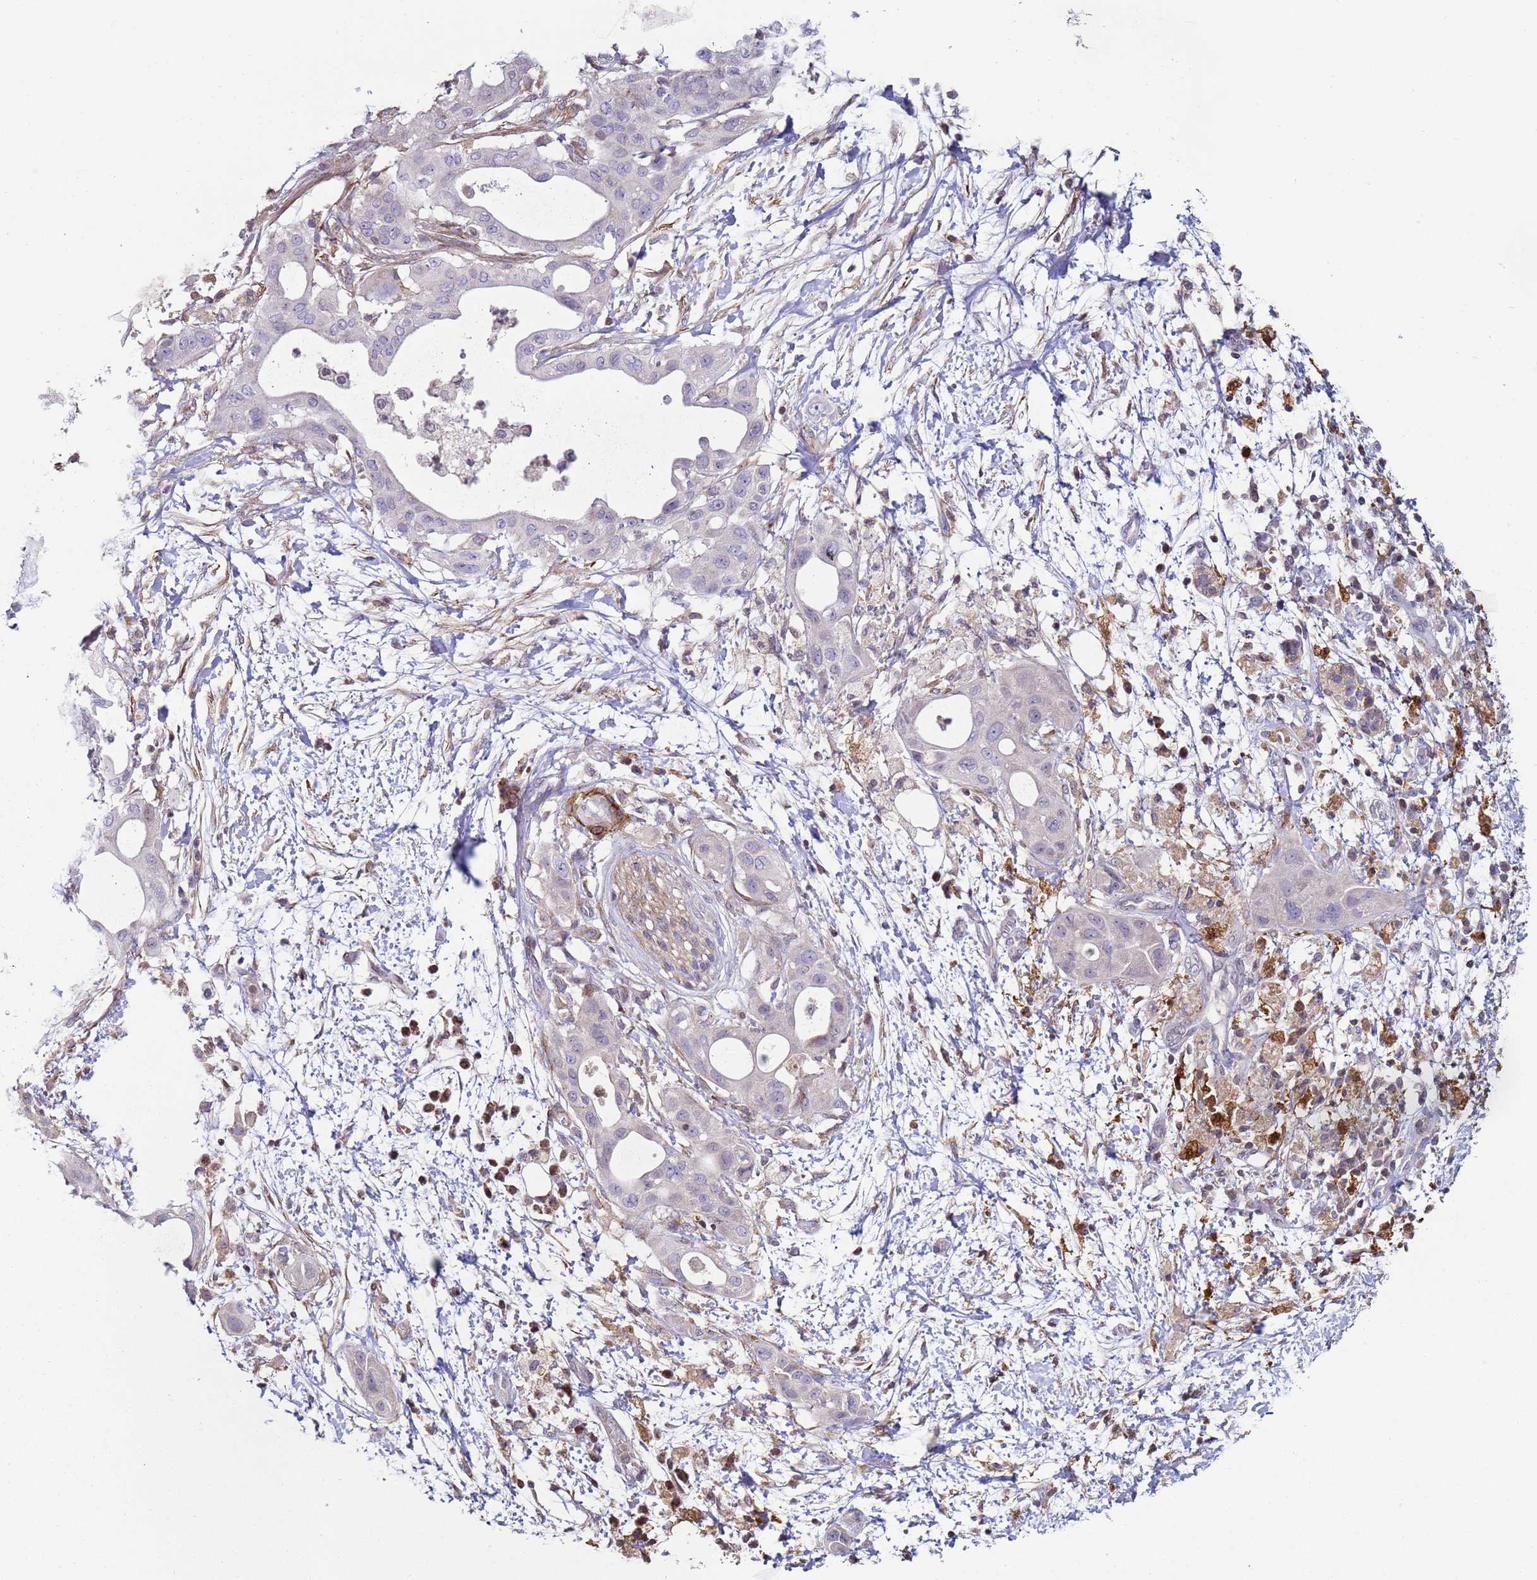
{"staining": {"intensity": "negative", "quantity": "none", "location": "none"}, "tissue": "pancreatic cancer", "cell_type": "Tumor cells", "image_type": "cancer", "snomed": [{"axis": "morphology", "description": "Adenocarcinoma, NOS"}, {"axis": "topography", "description": "Pancreas"}], "caption": "IHC photomicrograph of neoplastic tissue: human adenocarcinoma (pancreatic) stained with DAB (3,3'-diaminobenzidine) exhibits no significant protein expression in tumor cells.", "gene": "SNAPC4", "patient": {"sex": "male", "age": 68}}